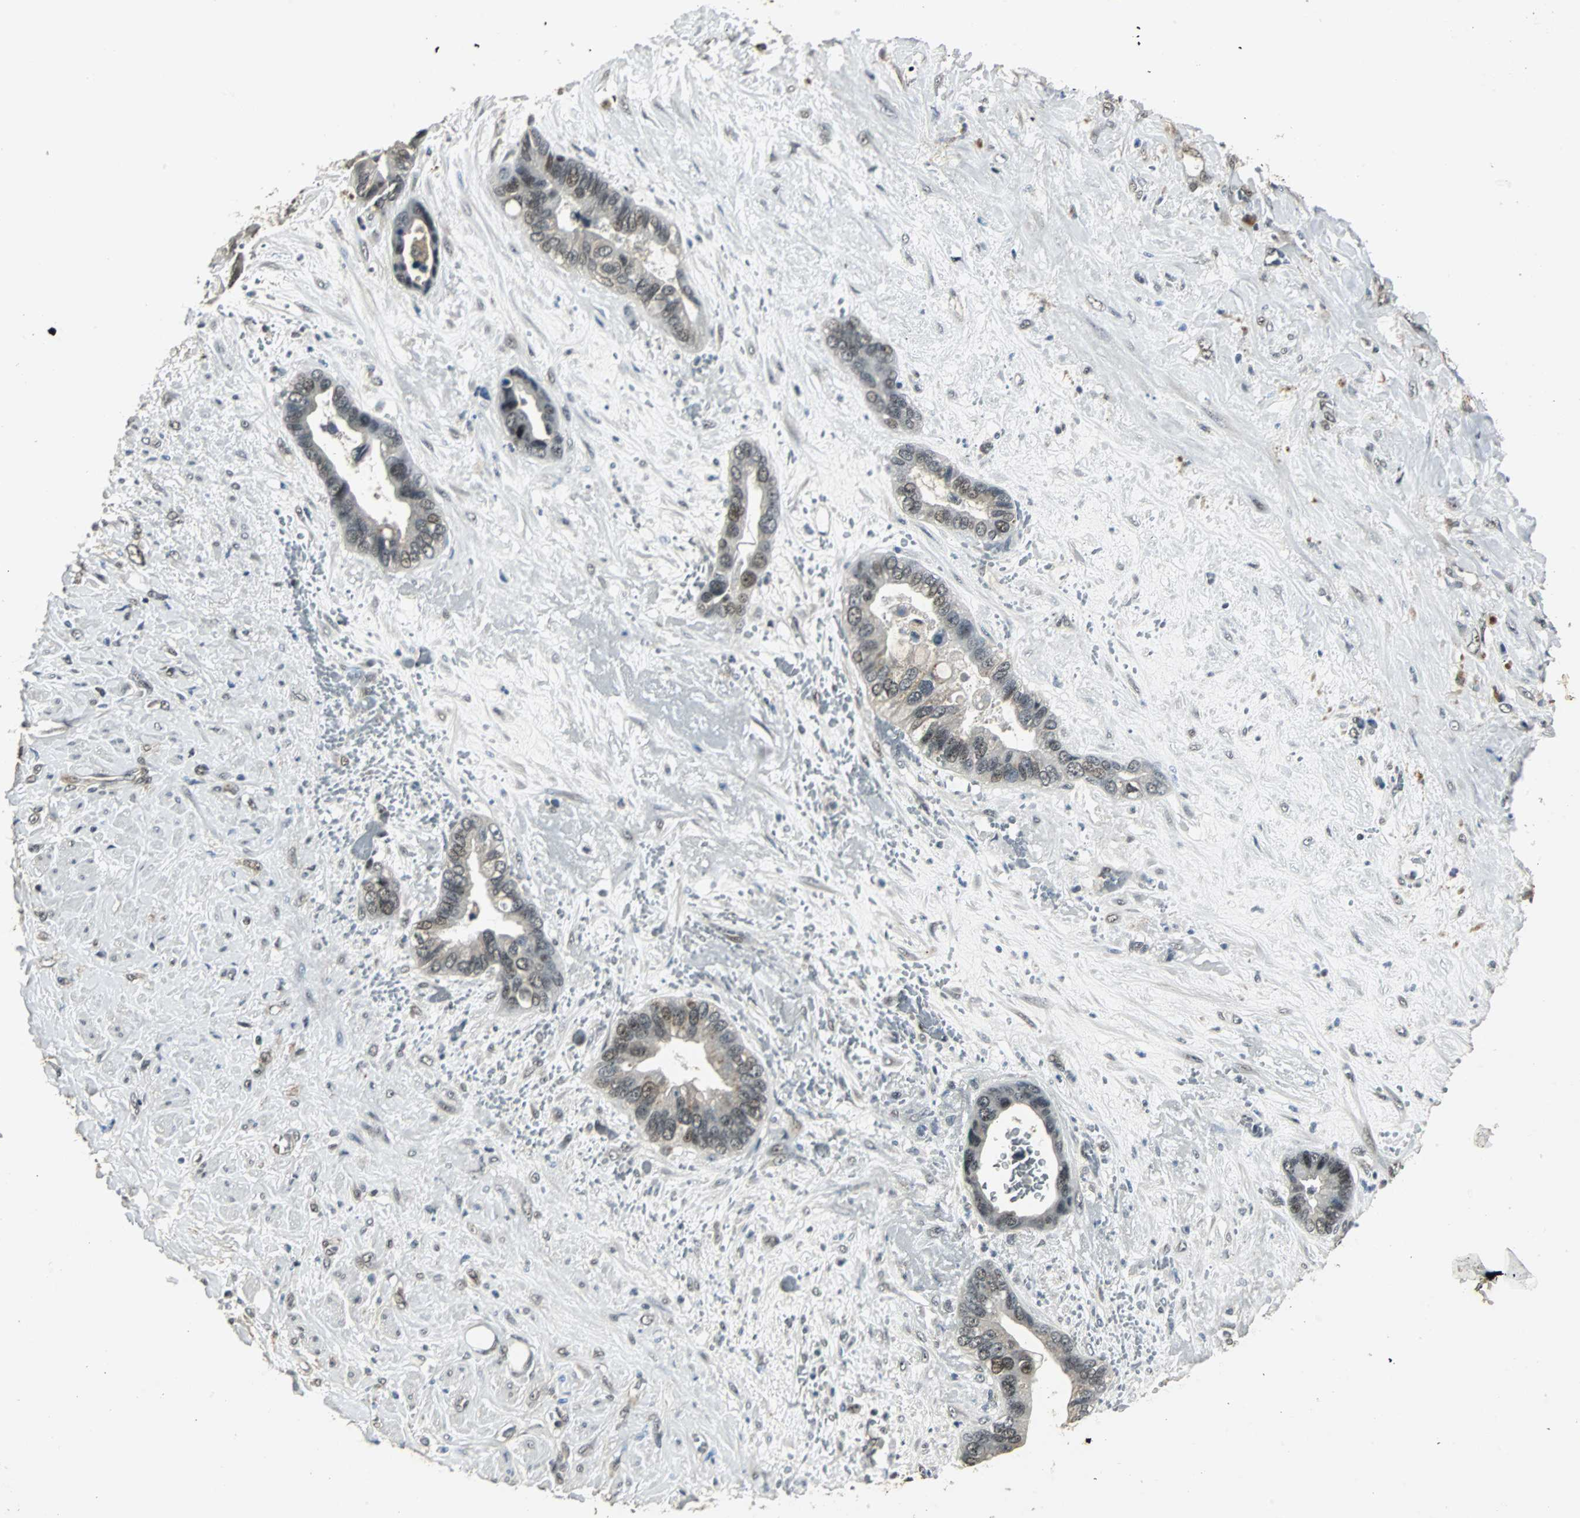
{"staining": {"intensity": "moderate", "quantity": ">75%", "location": "nuclear"}, "tissue": "liver cancer", "cell_type": "Tumor cells", "image_type": "cancer", "snomed": [{"axis": "morphology", "description": "Cholangiocarcinoma"}, {"axis": "topography", "description": "Liver"}], "caption": "Immunohistochemistry (IHC) of liver cancer displays medium levels of moderate nuclear positivity in about >75% of tumor cells.", "gene": "MED4", "patient": {"sex": "female", "age": 65}}